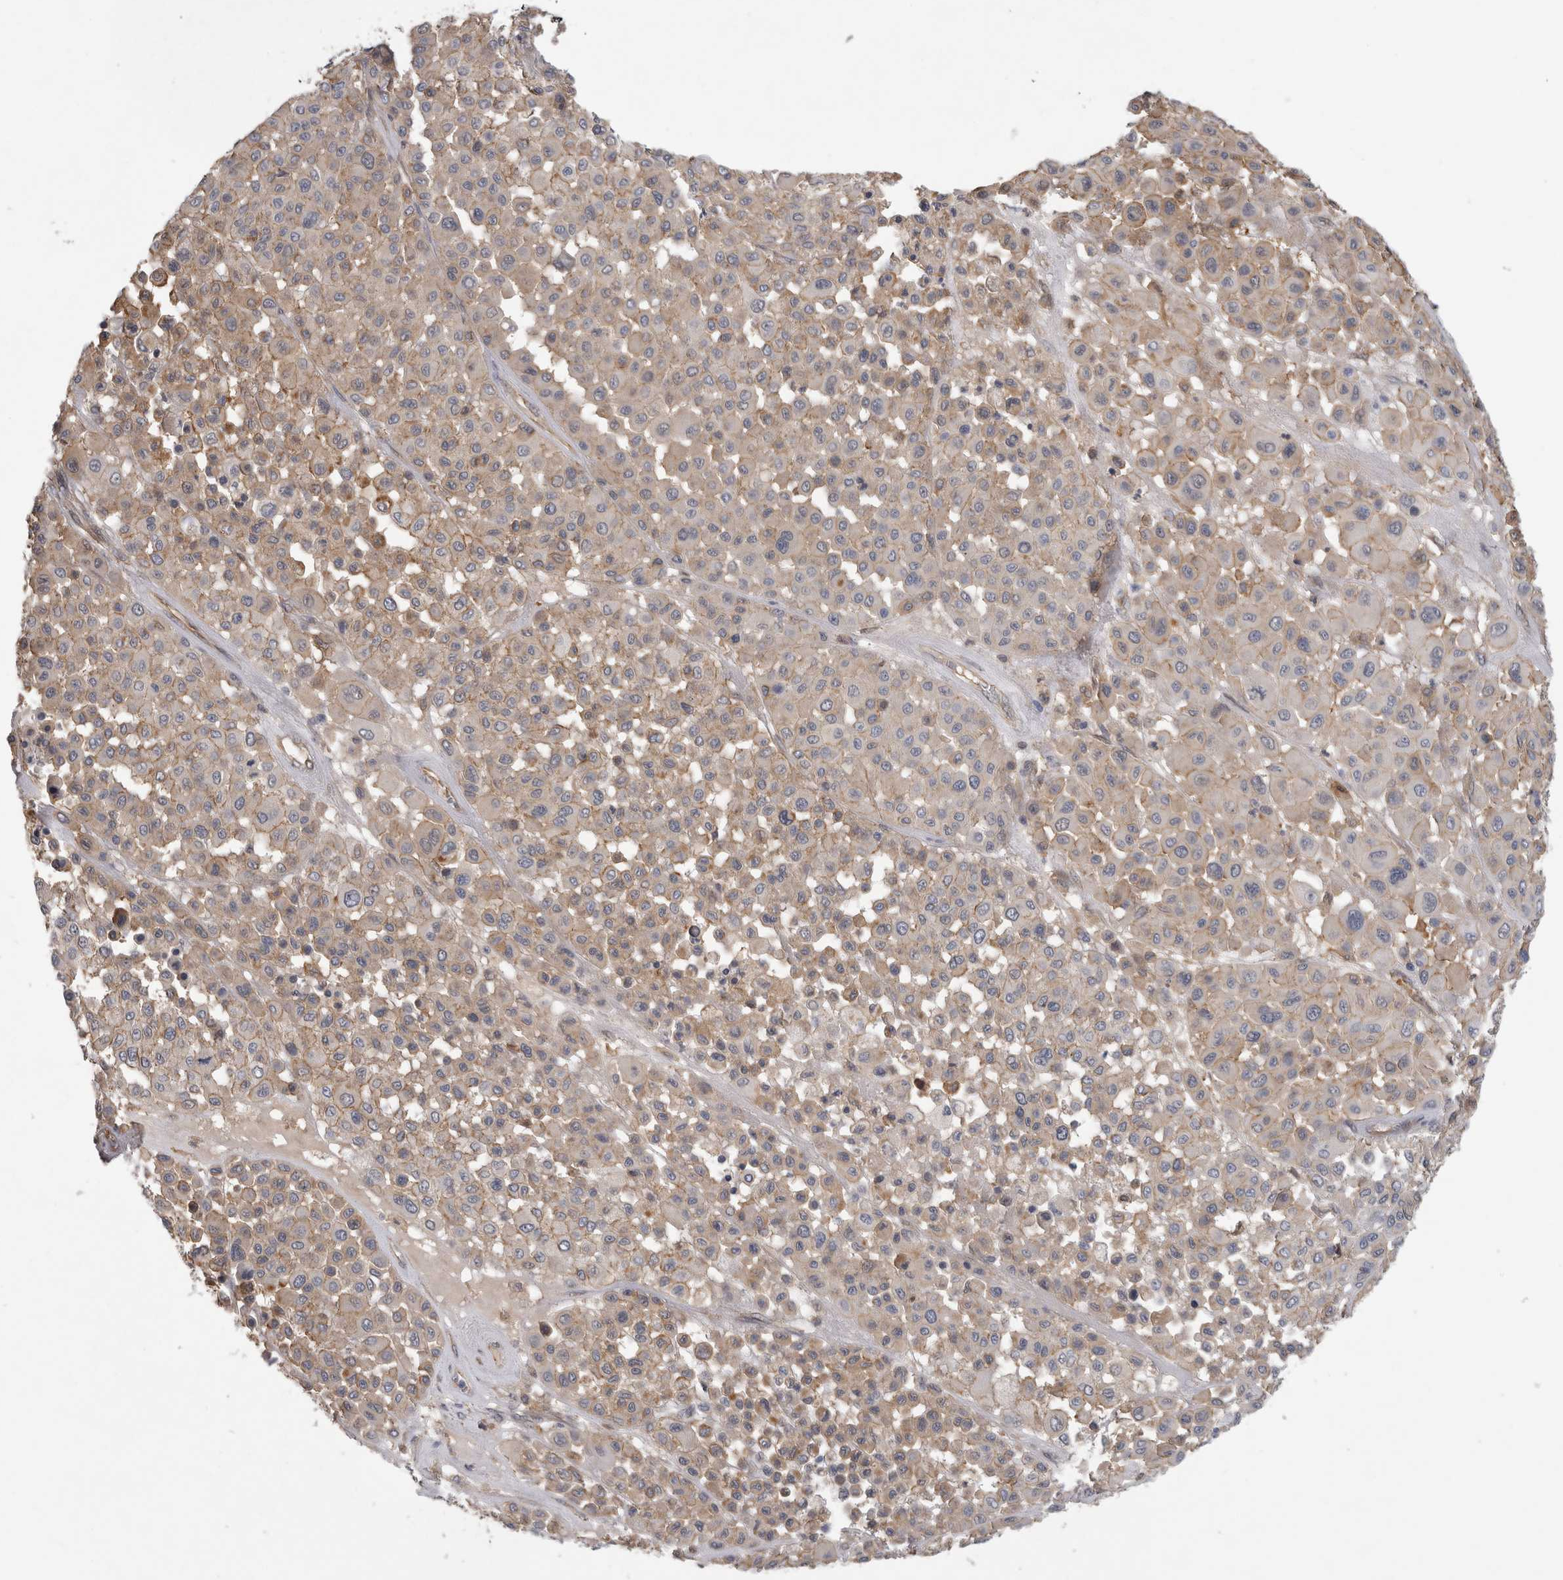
{"staining": {"intensity": "moderate", "quantity": ">75%", "location": "cytoplasmic/membranous"}, "tissue": "melanoma", "cell_type": "Tumor cells", "image_type": "cancer", "snomed": [{"axis": "morphology", "description": "Malignant melanoma, Metastatic site"}, {"axis": "topography", "description": "Soft tissue"}], "caption": "Melanoma stained with DAB (3,3'-diaminobenzidine) immunohistochemistry (IHC) exhibits medium levels of moderate cytoplasmic/membranous expression in approximately >75% of tumor cells.", "gene": "ANKFY1", "patient": {"sex": "male", "age": 41}}